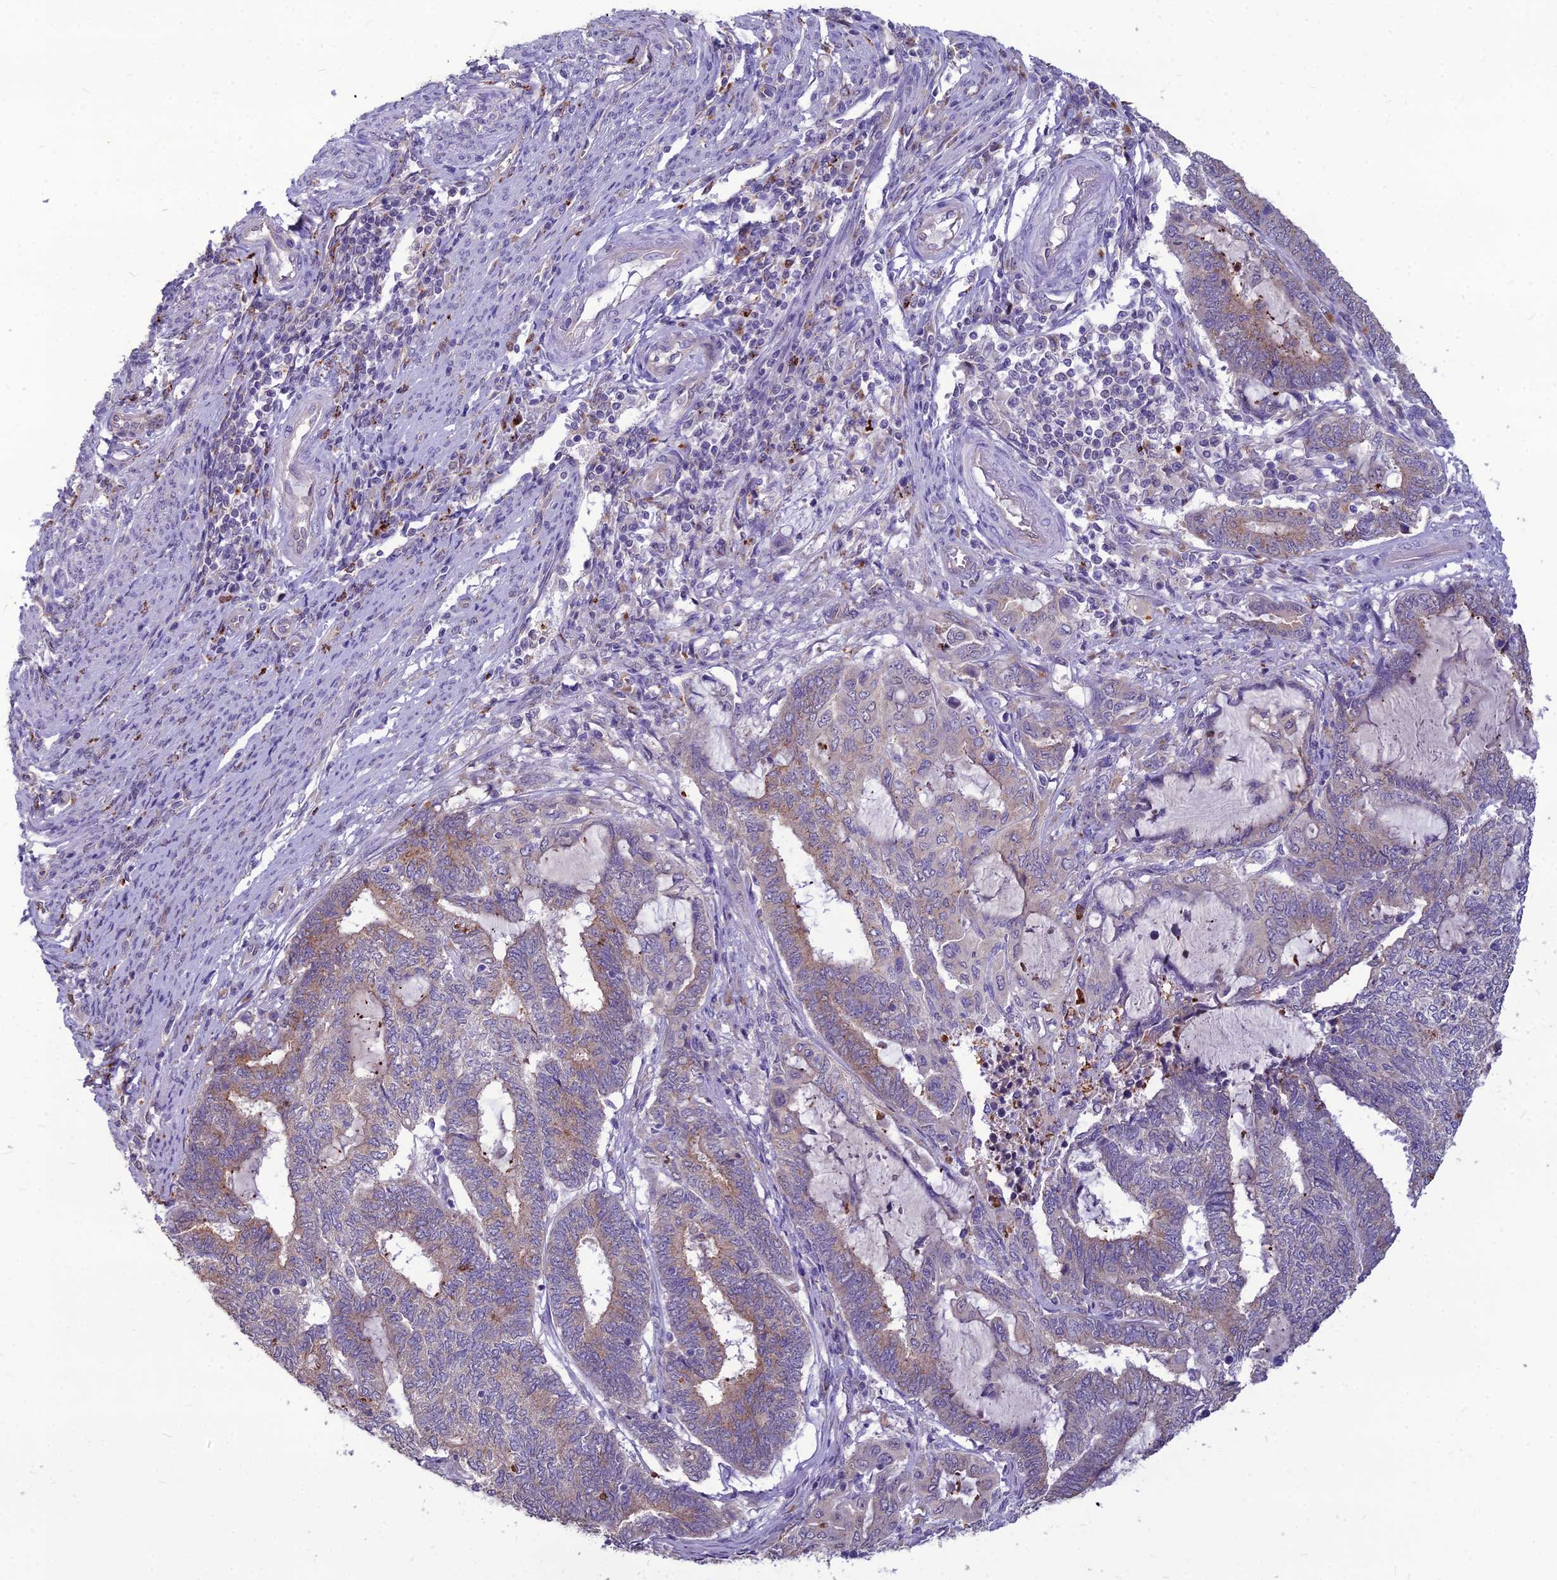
{"staining": {"intensity": "weak", "quantity": "25%-75%", "location": "cytoplasmic/membranous"}, "tissue": "endometrial cancer", "cell_type": "Tumor cells", "image_type": "cancer", "snomed": [{"axis": "morphology", "description": "Adenocarcinoma, NOS"}, {"axis": "topography", "description": "Uterus"}, {"axis": "topography", "description": "Endometrium"}], "caption": "This is an image of immunohistochemistry staining of endometrial cancer (adenocarcinoma), which shows weak positivity in the cytoplasmic/membranous of tumor cells.", "gene": "PCED1B", "patient": {"sex": "female", "age": 70}}